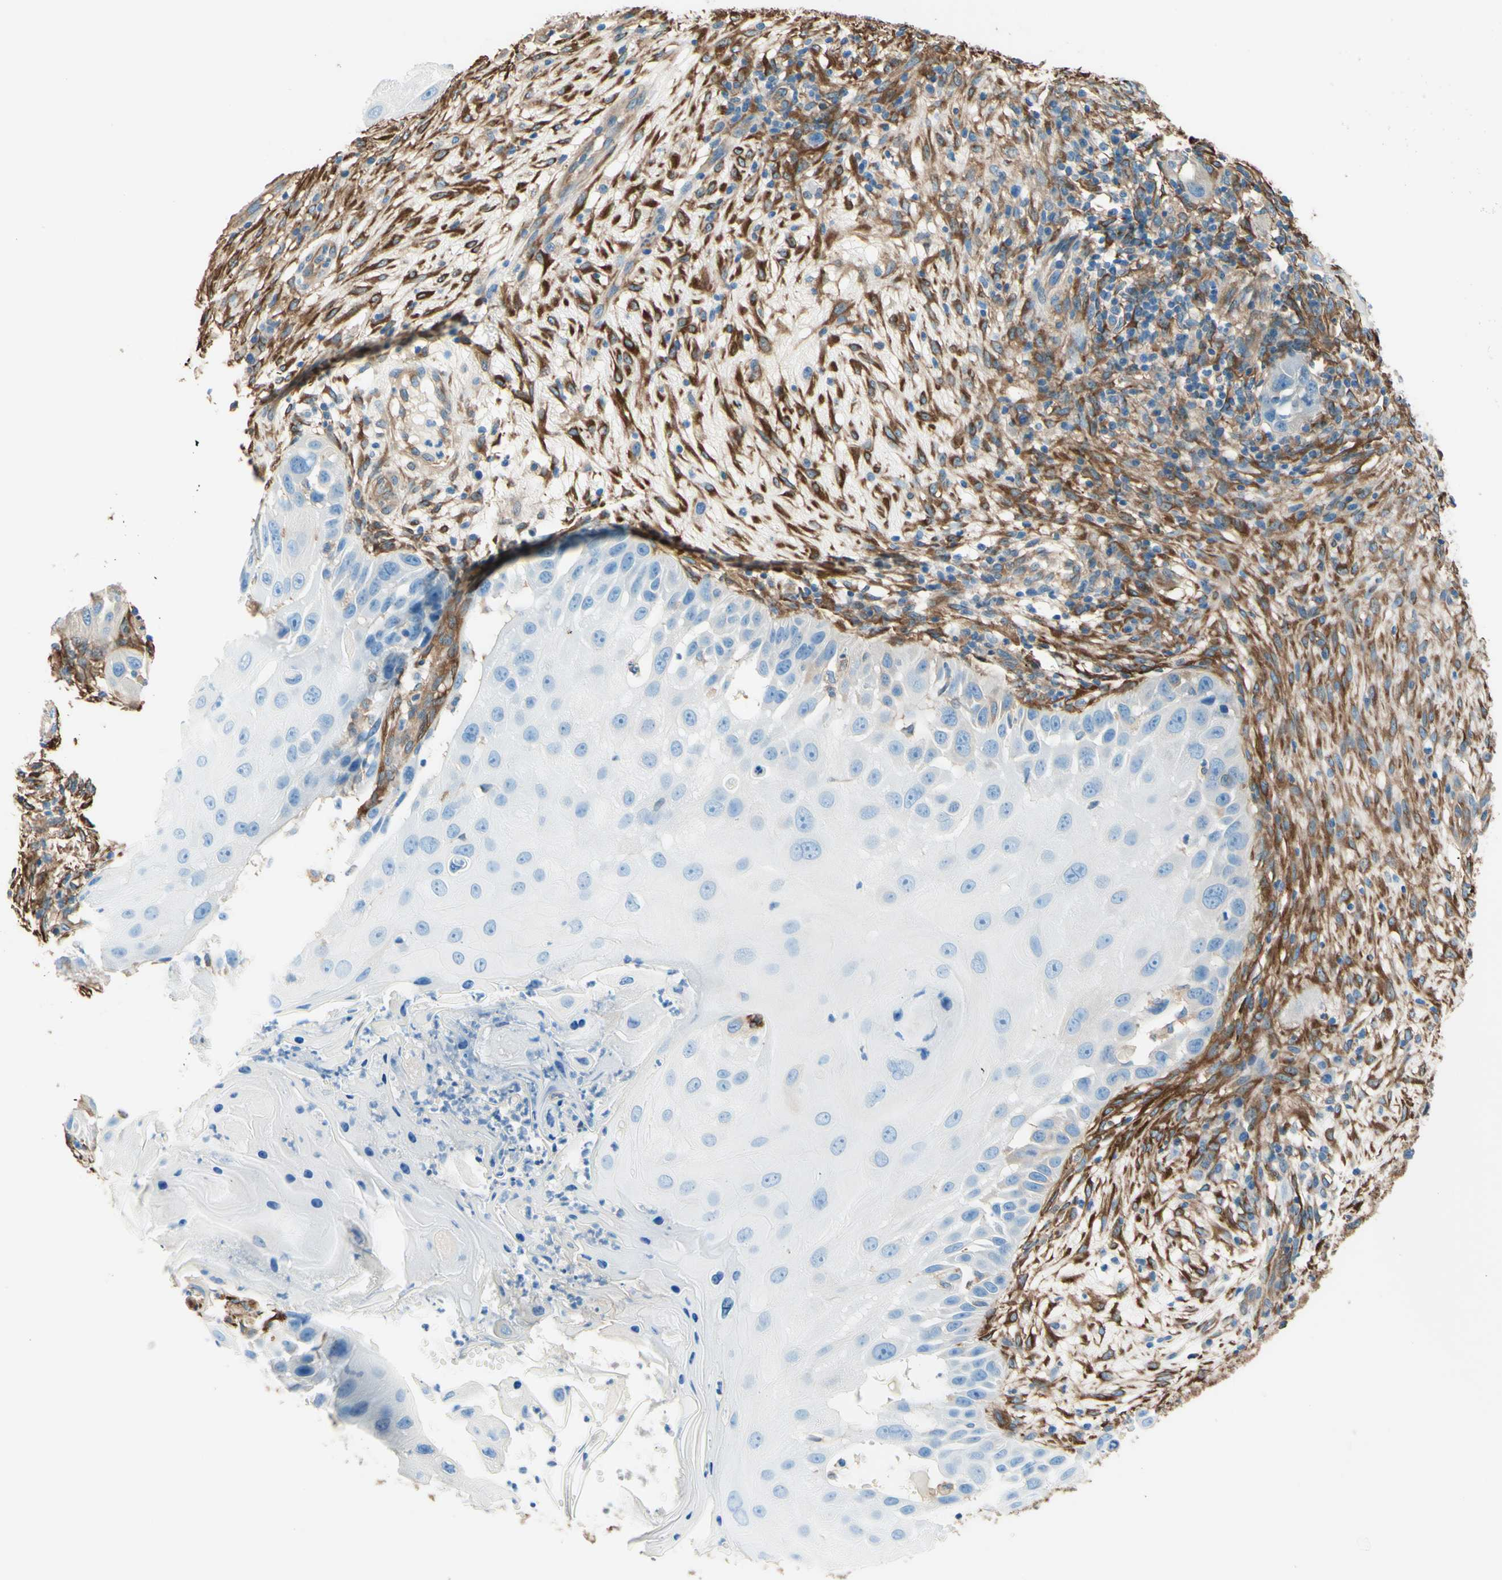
{"staining": {"intensity": "negative", "quantity": "none", "location": "none"}, "tissue": "skin cancer", "cell_type": "Tumor cells", "image_type": "cancer", "snomed": [{"axis": "morphology", "description": "Squamous cell carcinoma, NOS"}, {"axis": "topography", "description": "Skin"}], "caption": "Immunohistochemistry of human skin cancer (squamous cell carcinoma) reveals no expression in tumor cells.", "gene": "DPYSL3", "patient": {"sex": "female", "age": 44}}